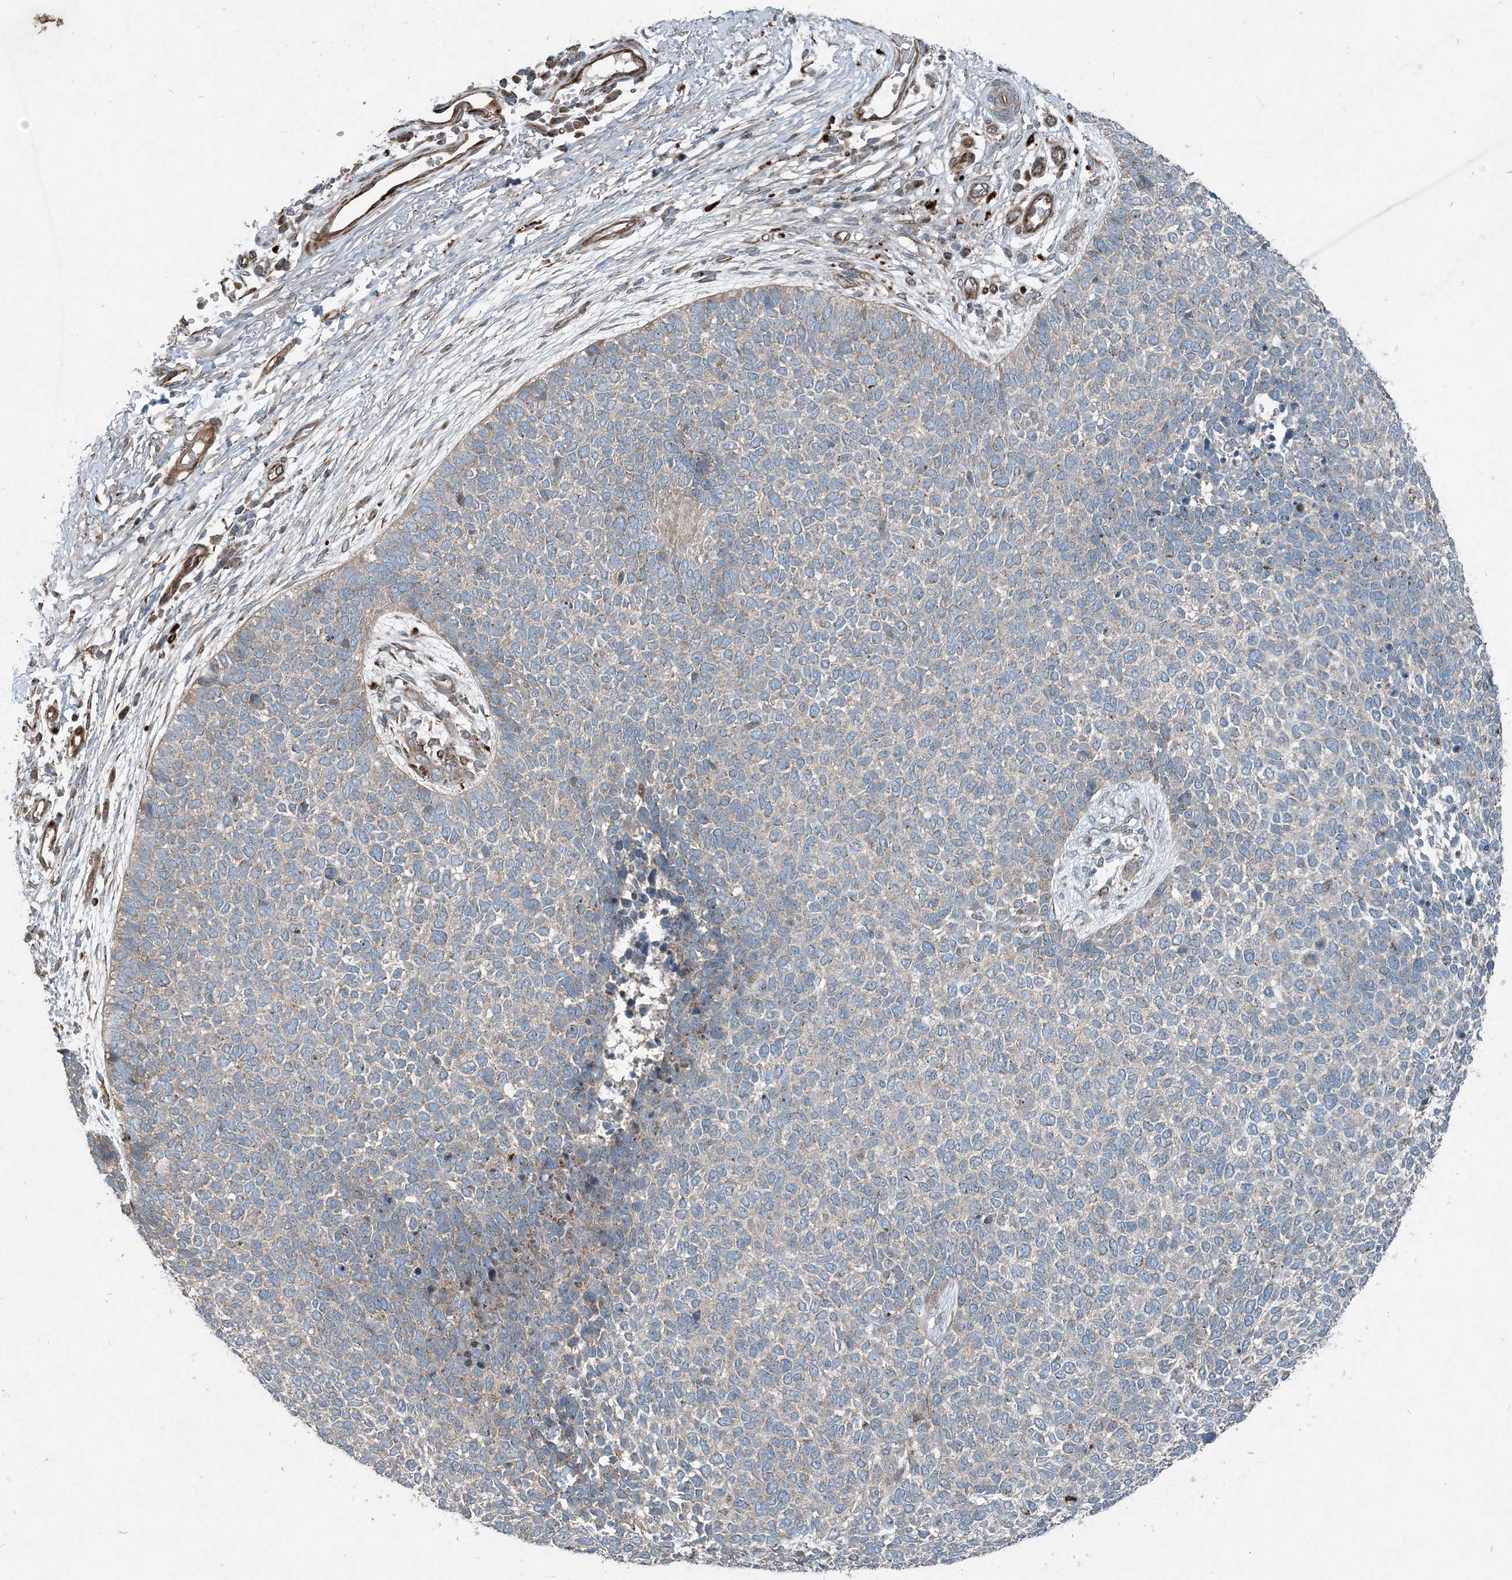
{"staining": {"intensity": "negative", "quantity": "none", "location": "none"}, "tissue": "skin cancer", "cell_type": "Tumor cells", "image_type": "cancer", "snomed": [{"axis": "morphology", "description": "Basal cell carcinoma"}, {"axis": "topography", "description": "Skin"}], "caption": "Protein analysis of skin basal cell carcinoma shows no significant positivity in tumor cells.", "gene": "INTU", "patient": {"sex": "female", "age": 84}}